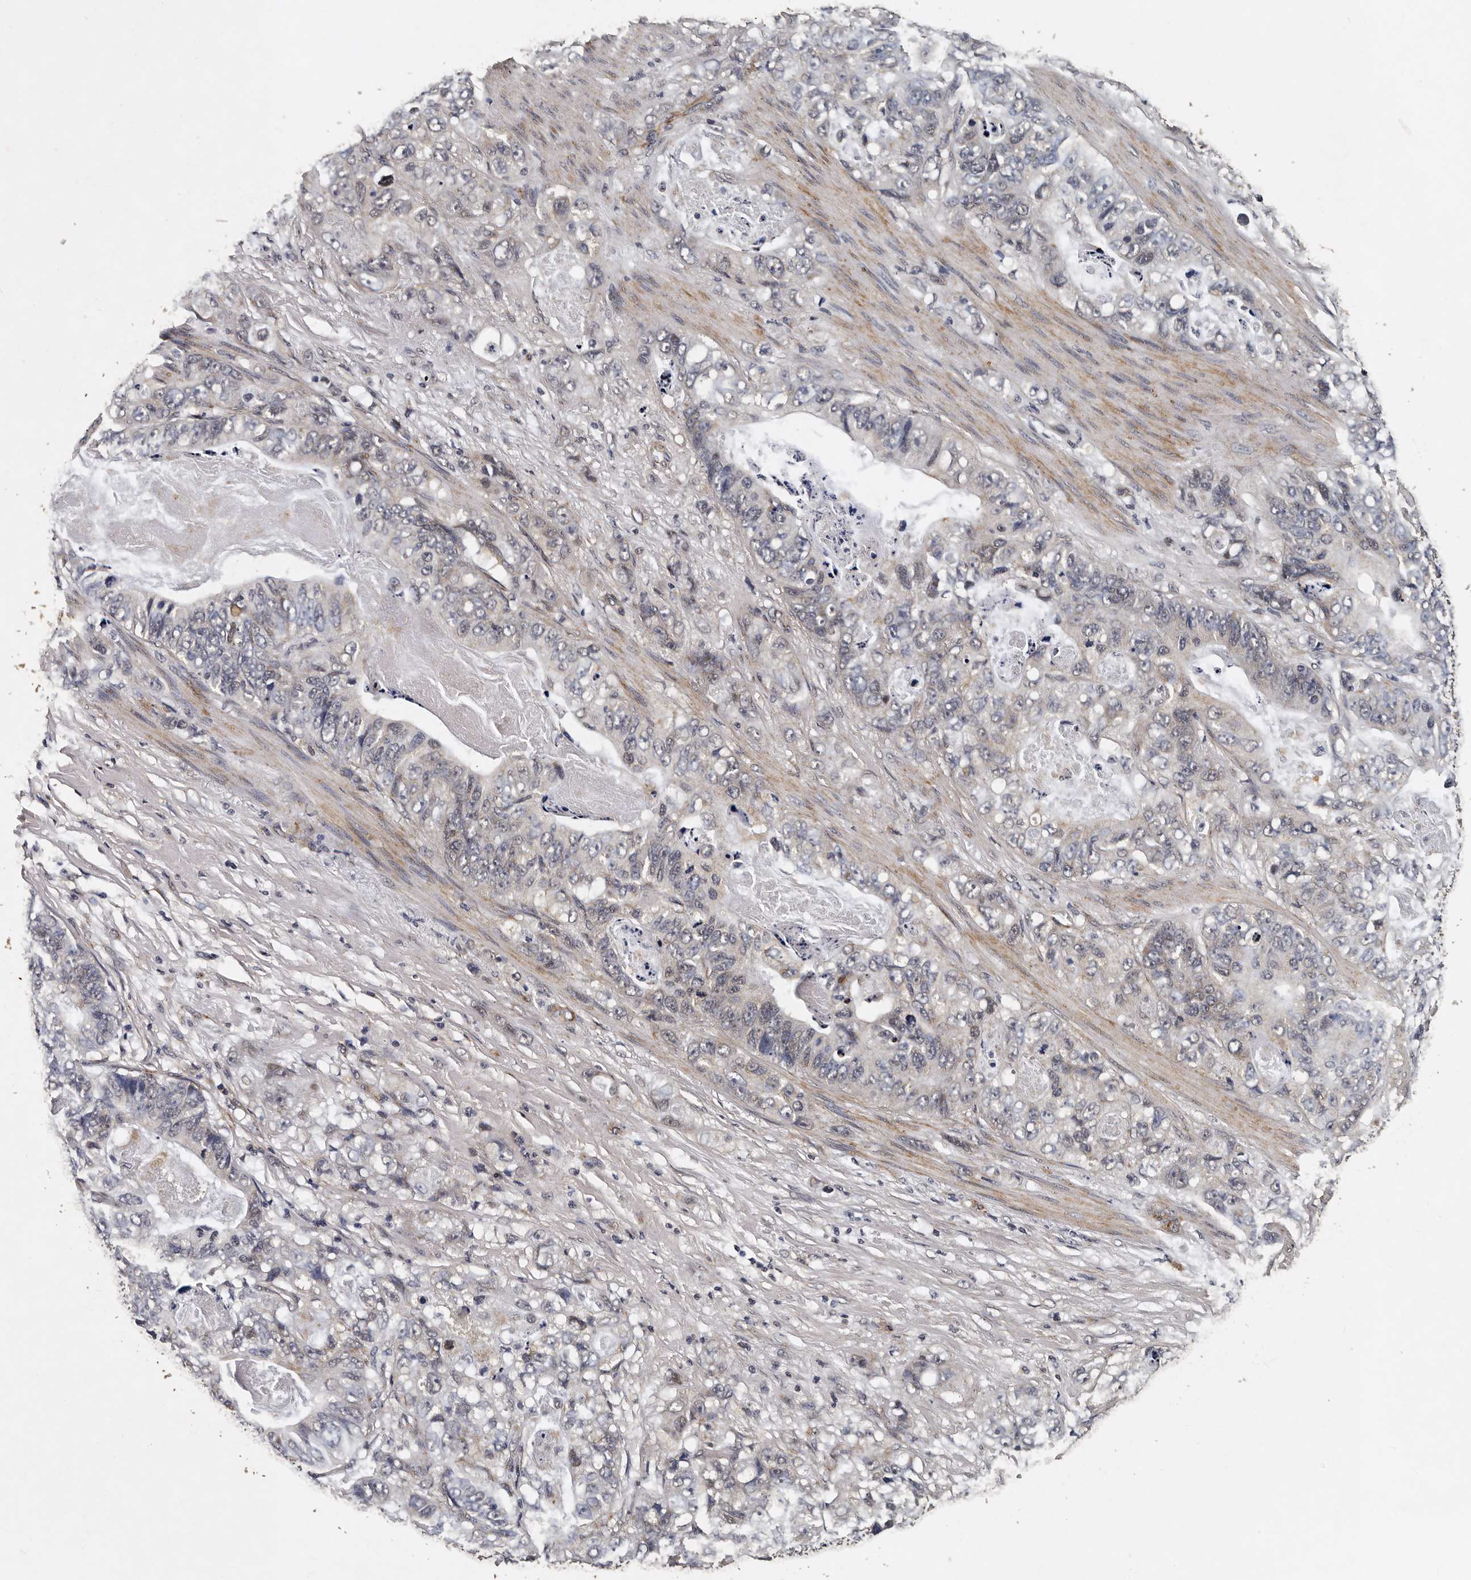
{"staining": {"intensity": "negative", "quantity": "none", "location": "none"}, "tissue": "stomach cancer", "cell_type": "Tumor cells", "image_type": "cancer", "snomed": [{"axis": "morphology", "description": "Normal tissue, NOS"}, {"axis": "morphology", "description": "Adenocarcinoma, NOS"}, {"axis": "topography", "description": "Stomach"}], "caption": "Immunohistochemical staining of human stomach cancer (adenocarcinoma) displays no significant positivity in tumor cells.", "gene": "CPNE3", "patient": {"sex": "female", "age": 89}}